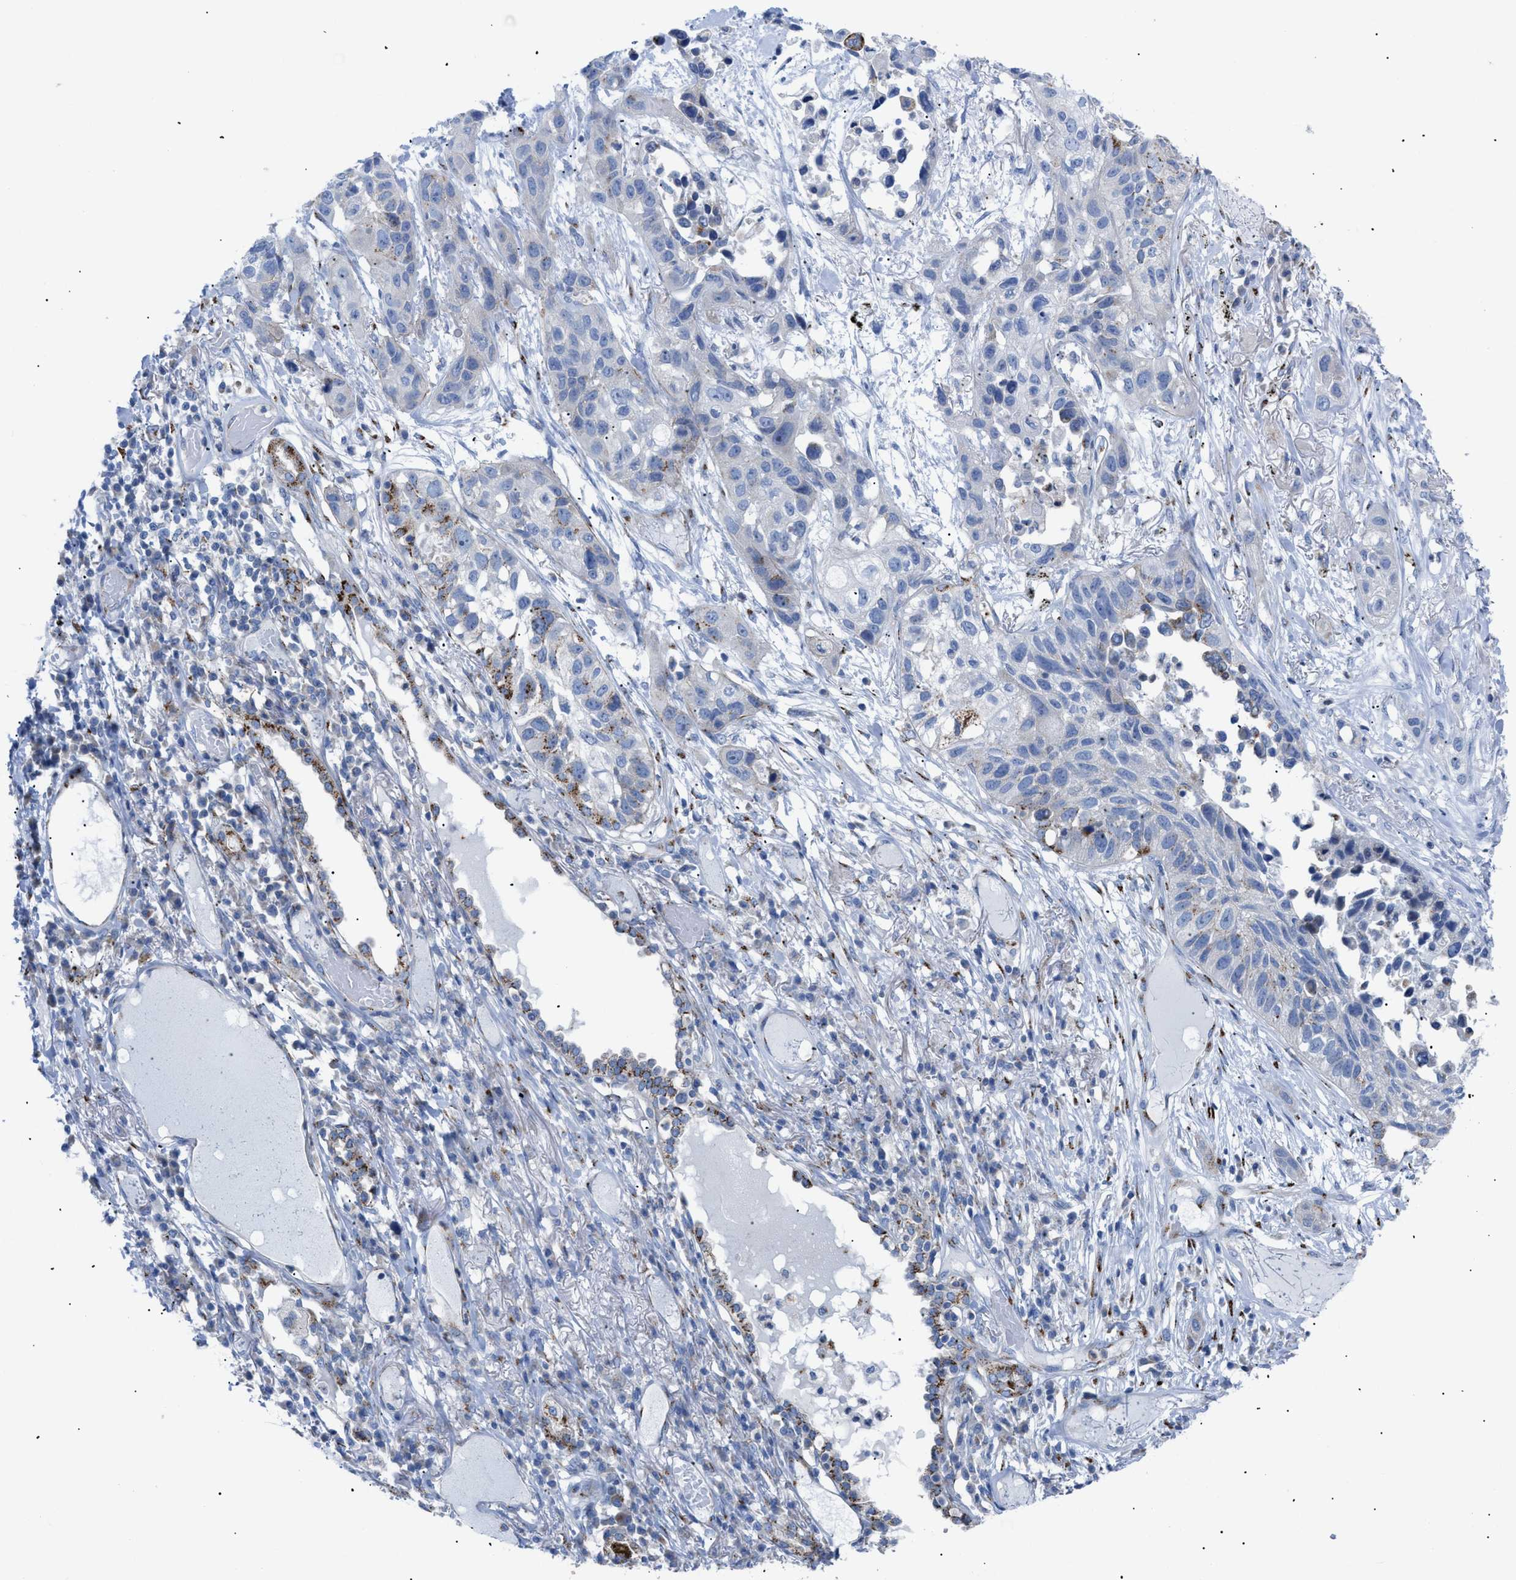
{"staining": {"intensity": "moderate", "quantity": "<25%", "location": "cytoplasmic/membranous"}, "tissue": "lung cancer", "cell_type": "Tumor cells", "image_type": "cancer", "snomed": [{"axis": "morphology", "description": "Squamous cell carcinoma, NOS"}, {"axis": "topography", "description": "Lung"}], "caption": "High-magnification brightfield microscopy of lung squamous cell carcinoma stained with DAB (brown) and counterstained with hematoxylin (blue). tumor cells exhibit moderate cytoplasmic/membranous expression is present in about<25% of cells.", "gene": "TMEM17", "patient": {"sex": "male", "age": 71}}